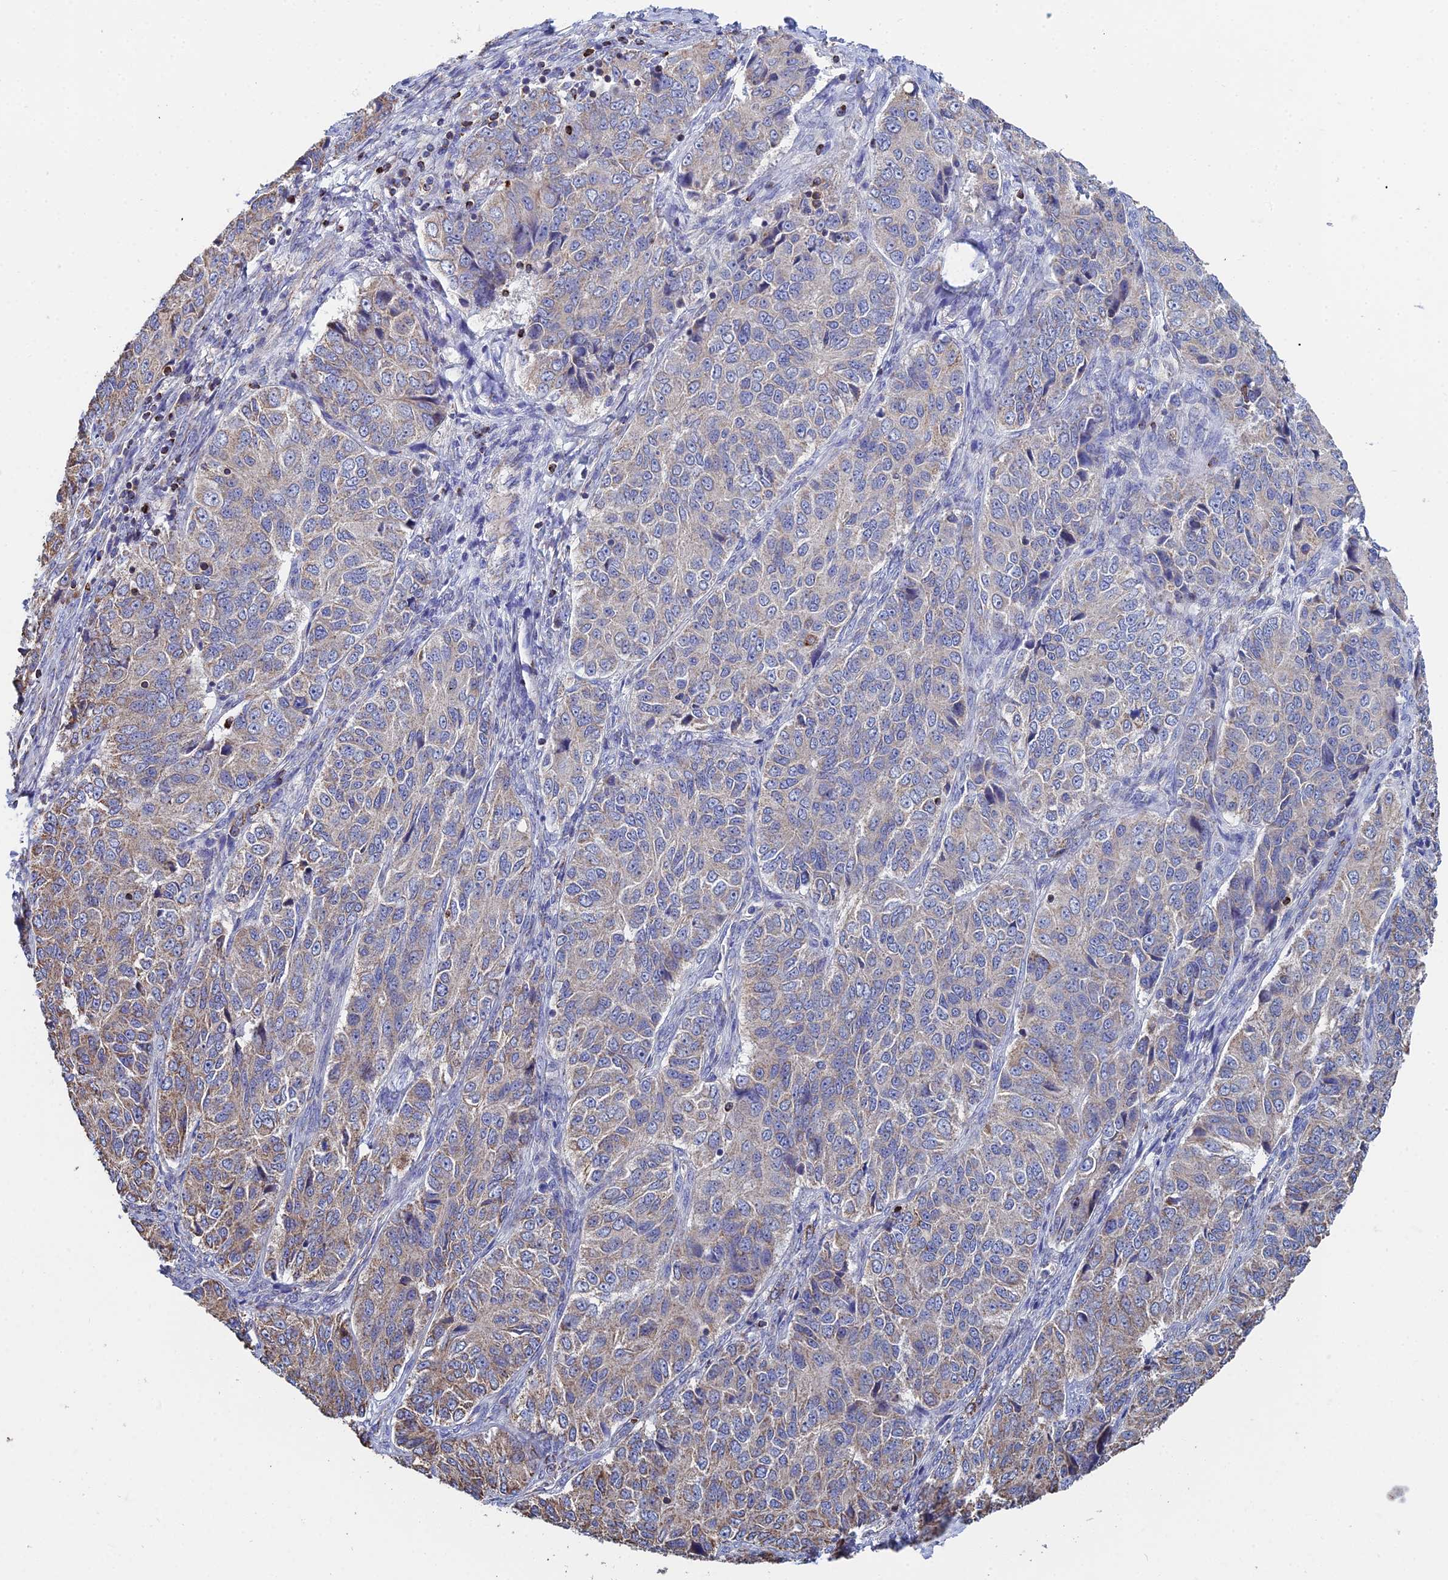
{"staining": {"intensity": "moderate", "quantity": "<25%", "location": "cytoplasmic/membranous"}, "tissue": "ovarian cancer", "cell_type": "Tumor cells", "image_type": "cancer", "snomed": [{"axis": "morphology", "description": "Carcinoma, endometroid"}, {"axis": "topography", "description": "Ovary"}], "caption": "Immunohistochemistry photomicrograph of neoplastic tissue: human ovarian endometroid carcinoma stained using immunohistochemistry reveals low levels of moderate protein expression localized specifically in the cytoplasmic/membranous of tumor cells, appearing as a cytoplasmic/membranous brown color.", "gene": "SPOCK2", "patient": {"sex": "female", "age": 51}}